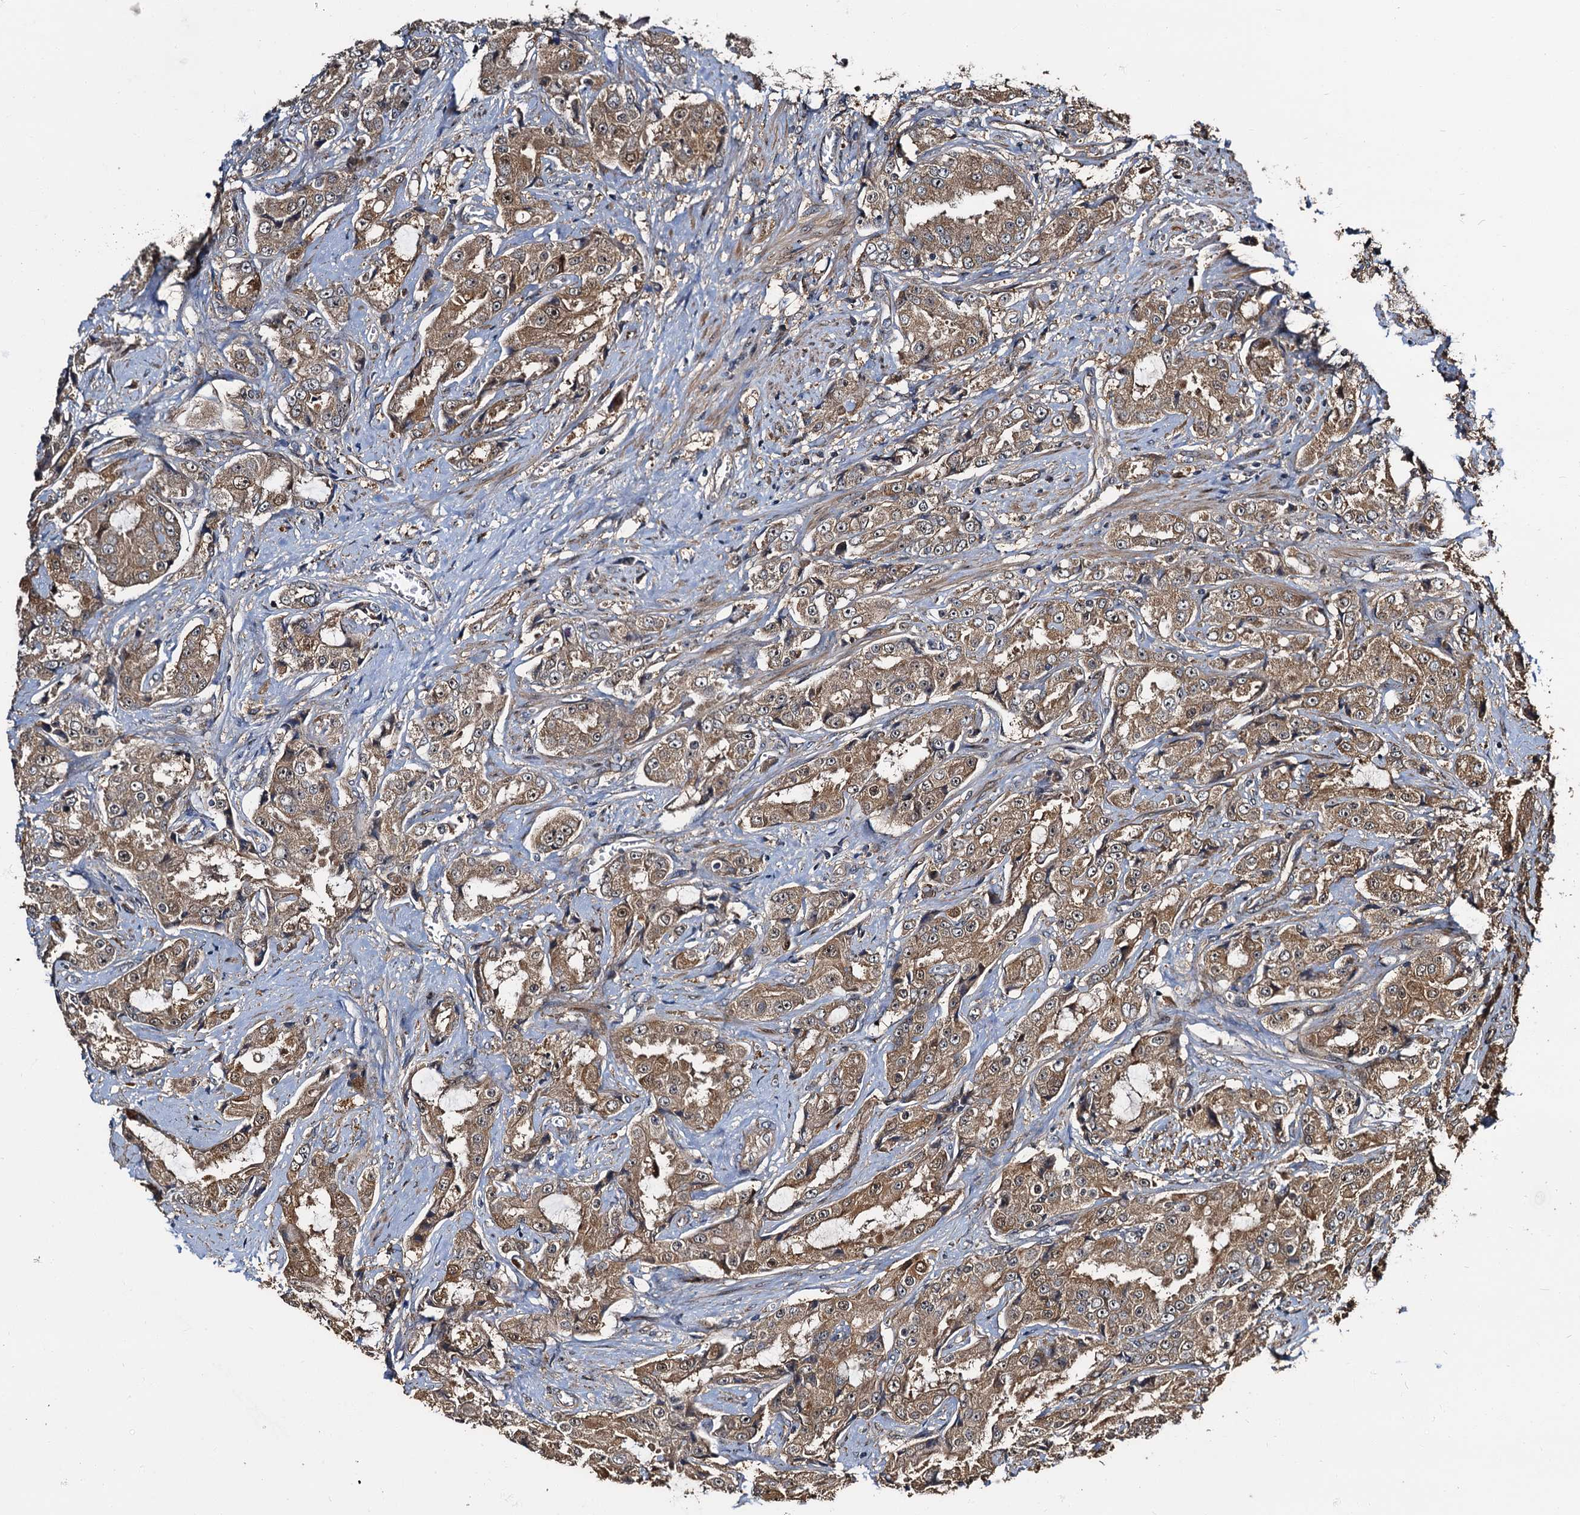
{"staining": {"intensity": "moderate", "quantity": ">75%", "location": "cytoplasmic/membranous"}, "tissue": "prostate cancer", "cell_type": "Tumor cells", "image_type": "cancer", "snomed": [{"axis": "morphology", "description": "Adenocarcinoma, High grade"}, {"axis": "topography", "description": "Prostate"}], "caption": "Brown immunohistochemical staining in human prostate cancer reveals moderate cytoplasmic/membranous staining in approximately >75% of tumor cells.", "gene": "PEX5", "patient": {"sex": "male", "age": 73}}